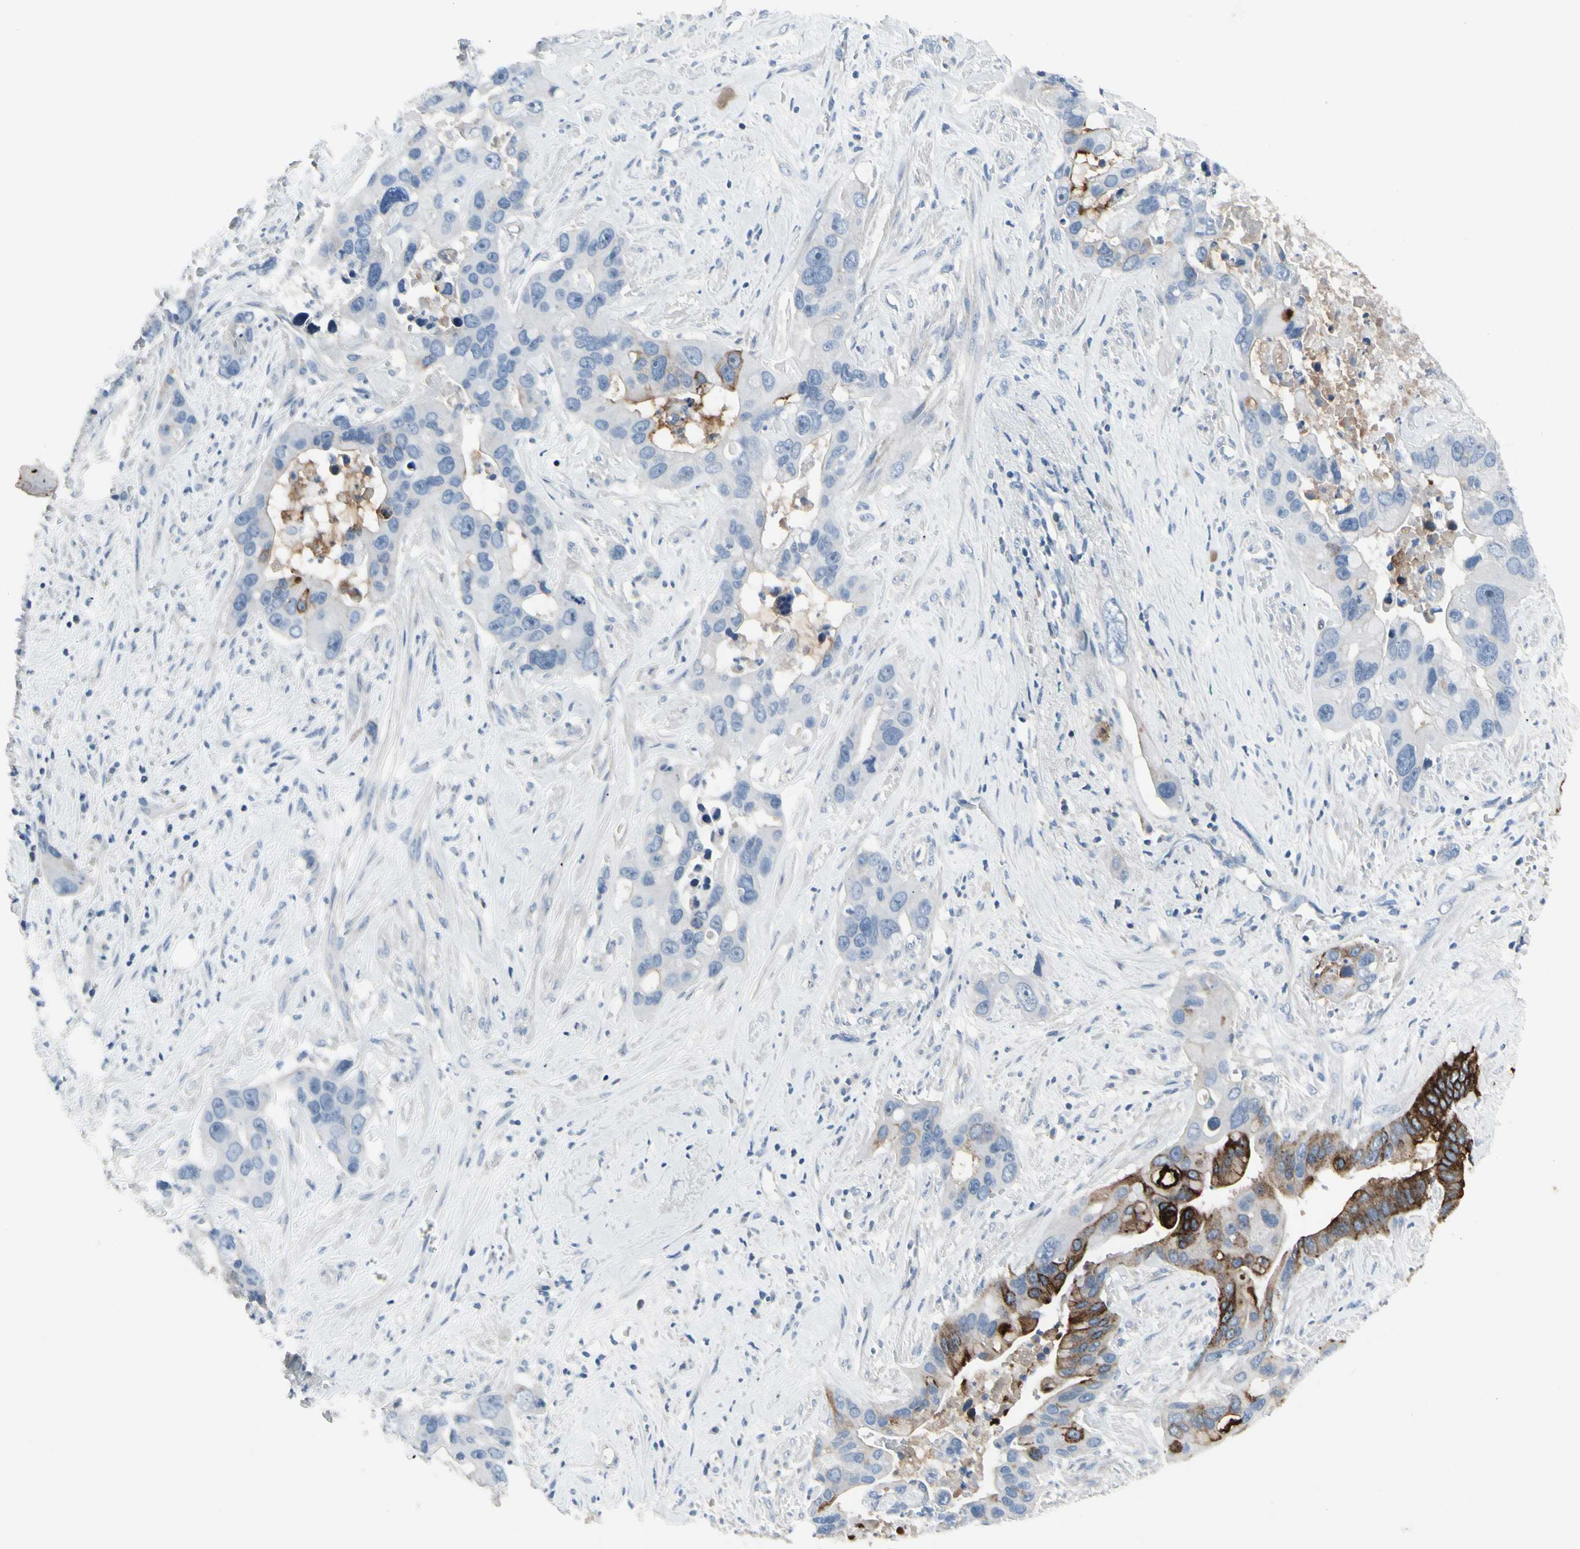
{"staining": {"intensity": "strong", "quantity": "<25%", "location": "cytoplasmic/membranous"}, "tissue": "liver cancer", "cell_type": "Tumor cells", "image_type": "cancer", "snomed": [{"axis": "morphology", "description": "Cholangiocarcinoma"}, {"axis": "topography", "description": "Liver"}], "caption": "Immunohistochemical staining of liver cancer (cholangiocarcinoma) shows medium levels of strong cytoplasmic/membranous expression in about <25% of tumor cells.", "gene": "PIGR", "patient": {"sex": "female", "age": 65}}